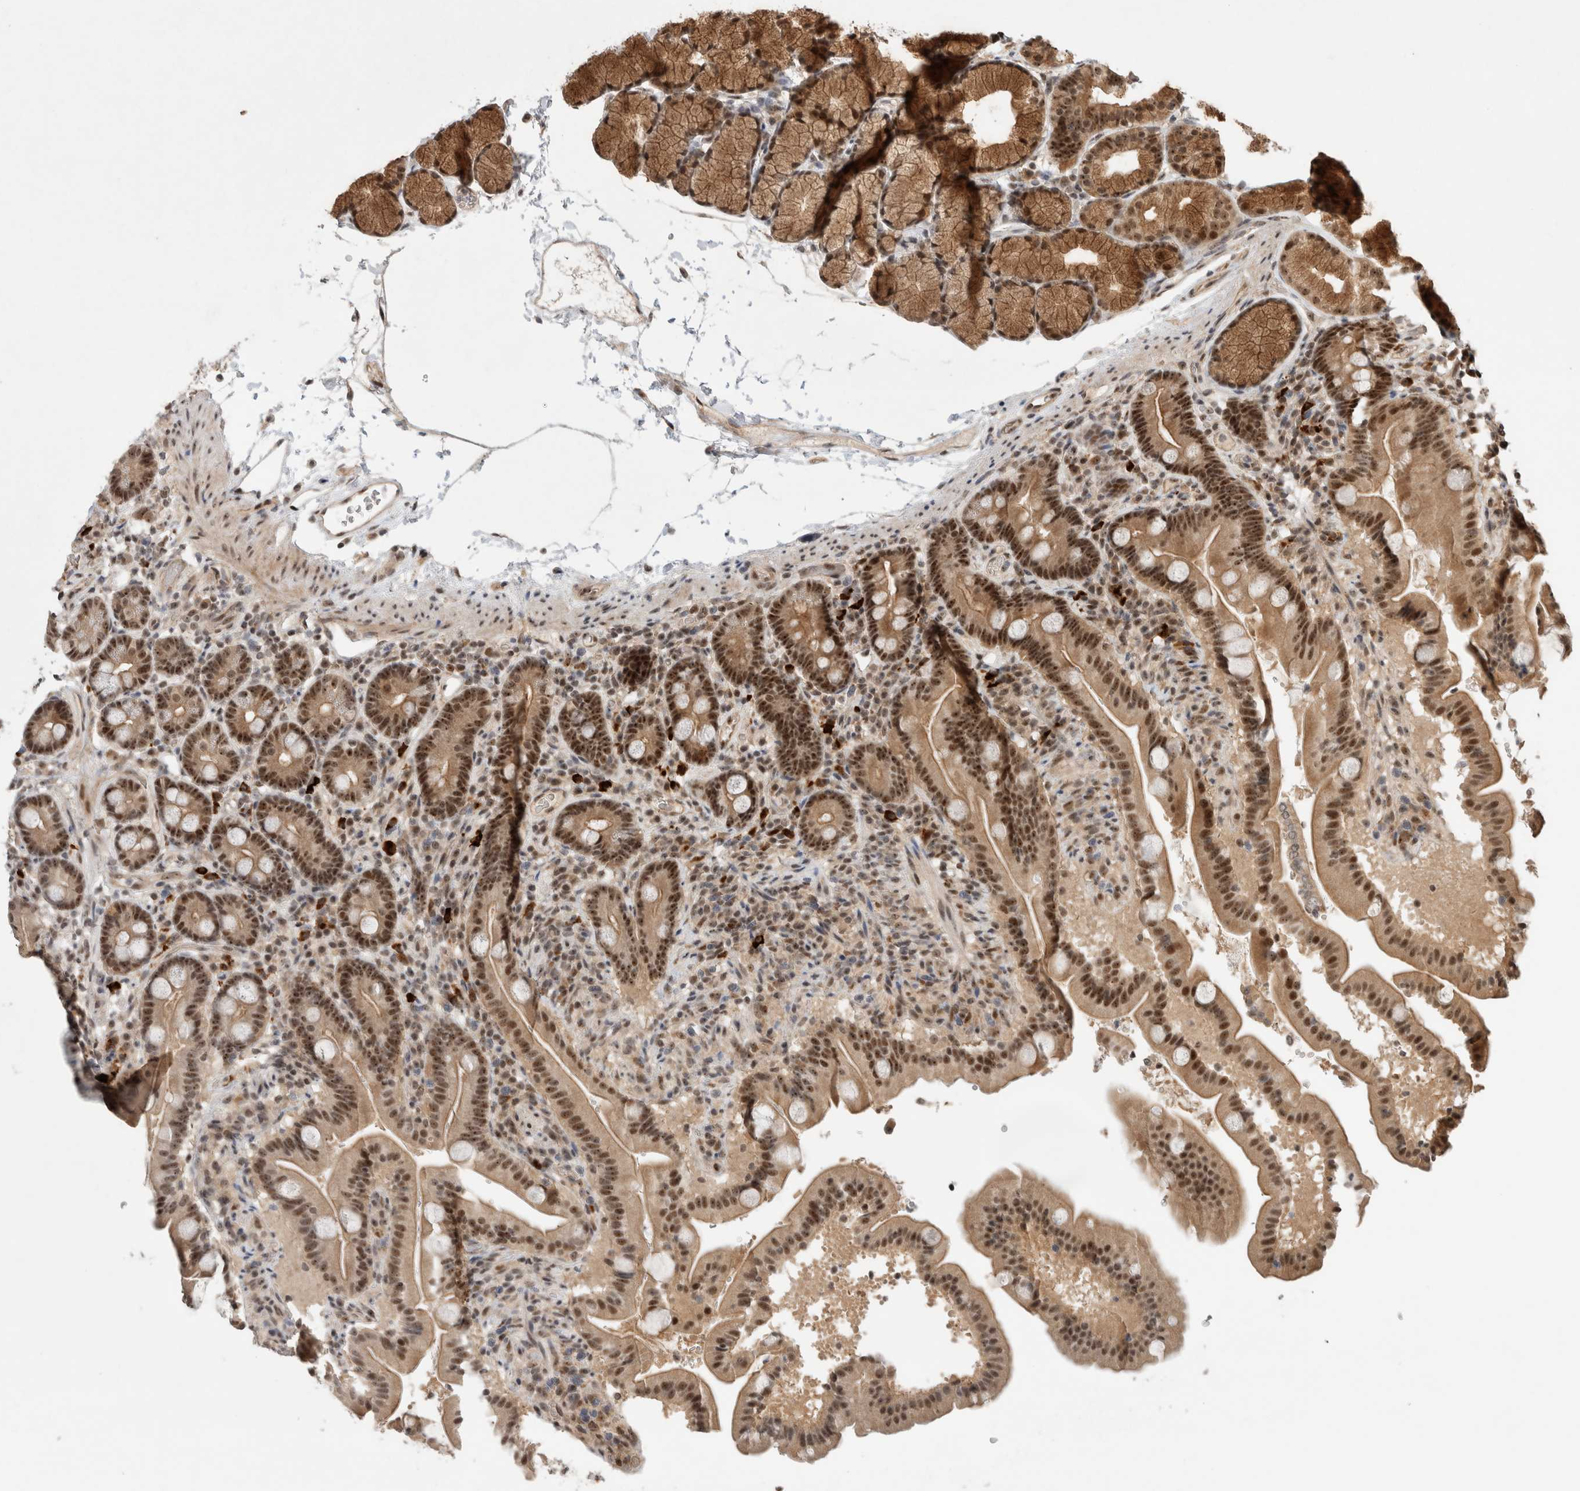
{"staining": {"intensity": "moderate", "quantity": ">75%", "location": "cytoplasmic/membranous,nuclear"}, "tissue": "duodenum", "cell_type": "Glandular cells", "image_type": "normal", "snomed": [{"axis": "morphology", "description": "Normal tissue, NOS"}, {"axis": "topography", "description": "Duodenum"}], "caption": "IHC of normal duodenum reveals medium levels of moderate cytoplasmic/membranous,nuclear positivity in approximately >75% of glandular cells.", "gene": "MPHOSPH6", "patient": {"sex": "male", "age": 54}}